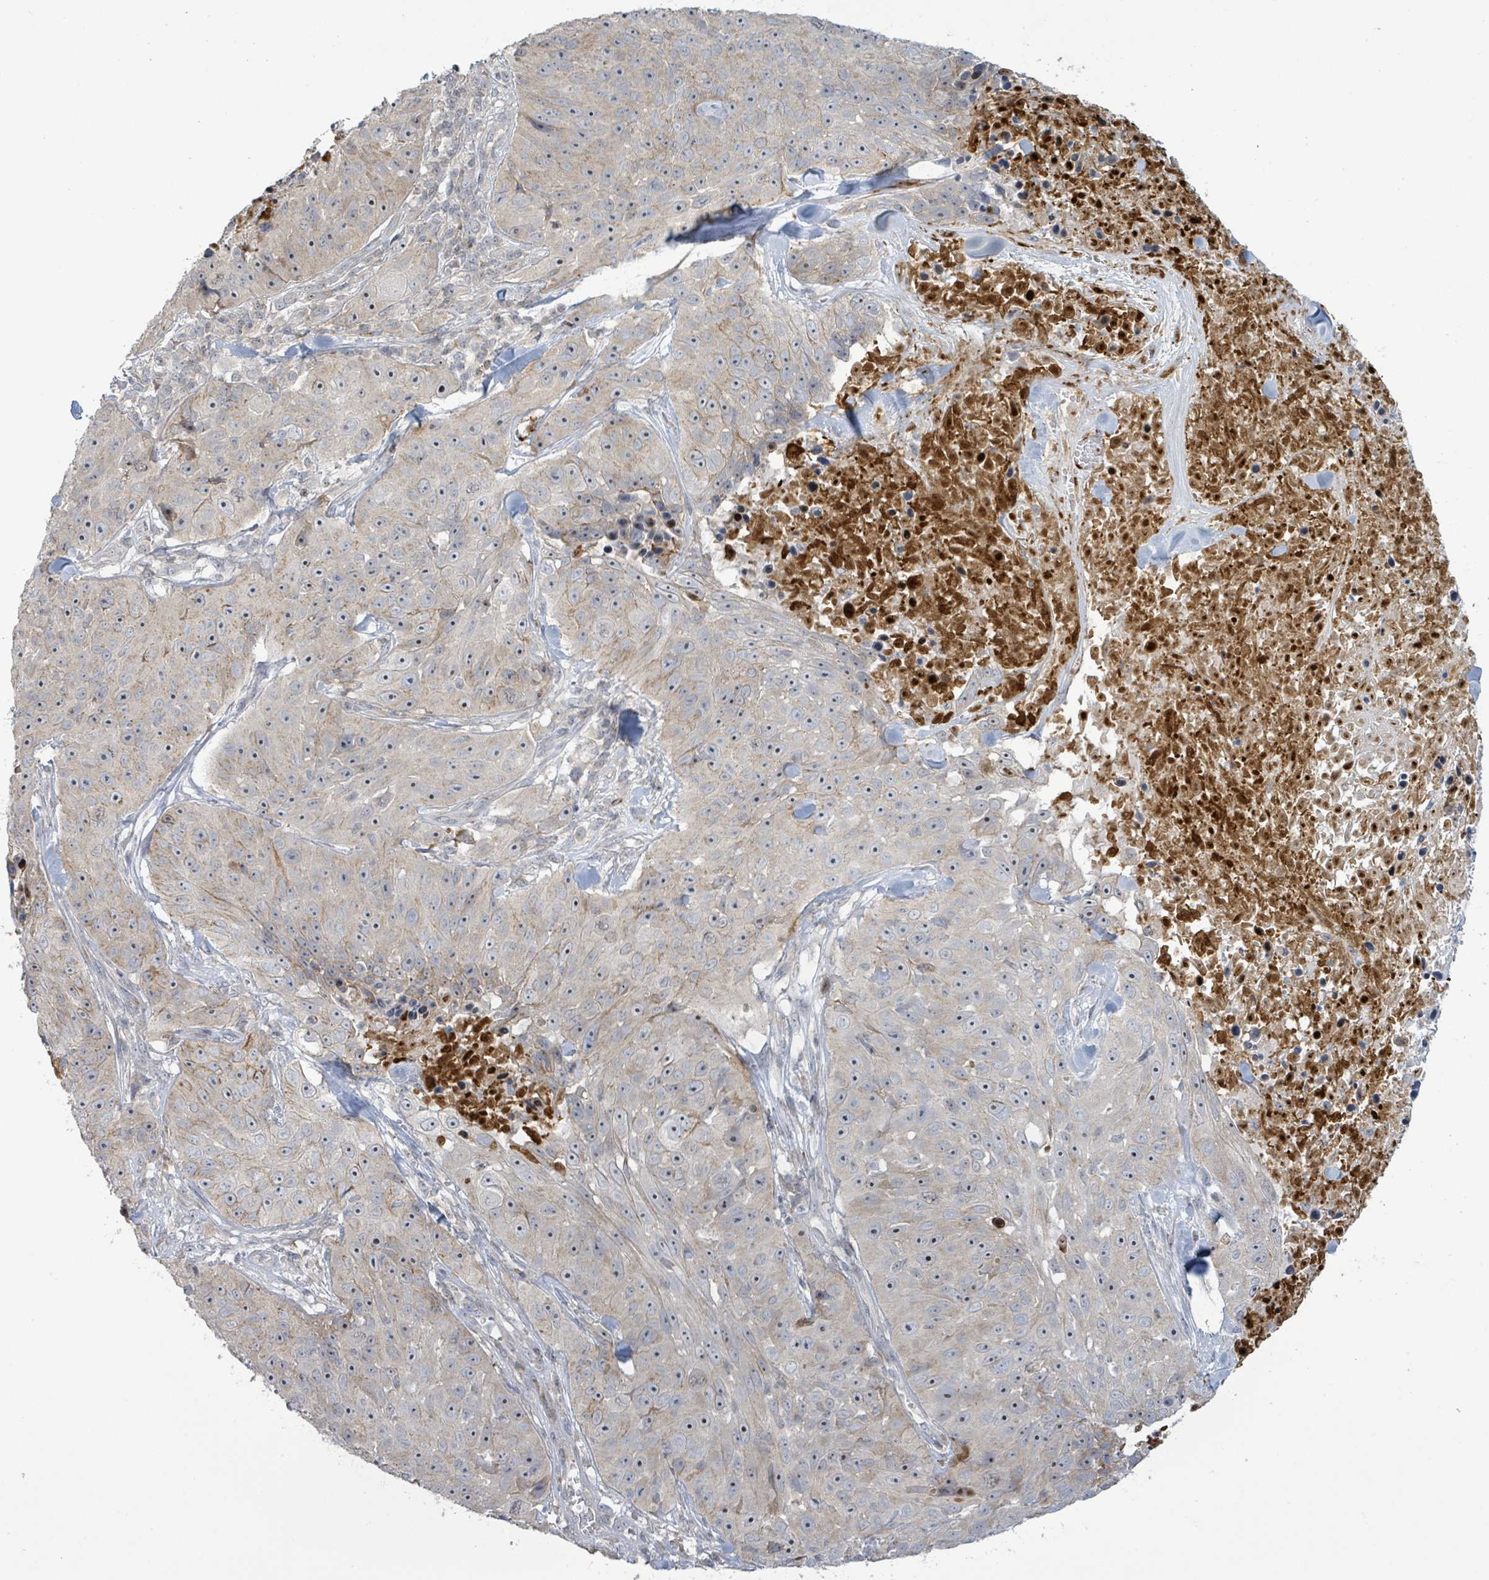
{"staining": {"intensity": "weak", "quantity": "<25%", "location": "cytoplasmic/membranous"}, "tissue": "skin cancer", "cell_type": "Tumor cells", "image_type": "cancer", "snomed": [{"axis": "morphology", "description": "Squamous cell carcinoma, NOS"}, {"axis": "topography", "description": "Skin"}], "caption": "This is an immunohistochemistry (IHC) histopathology image of human skin cancer (squamous cell carcinoma). There is no positivity in tumor cells.", "gene": "LILRA4", "patient": {"sex": "female", "age": 87}}